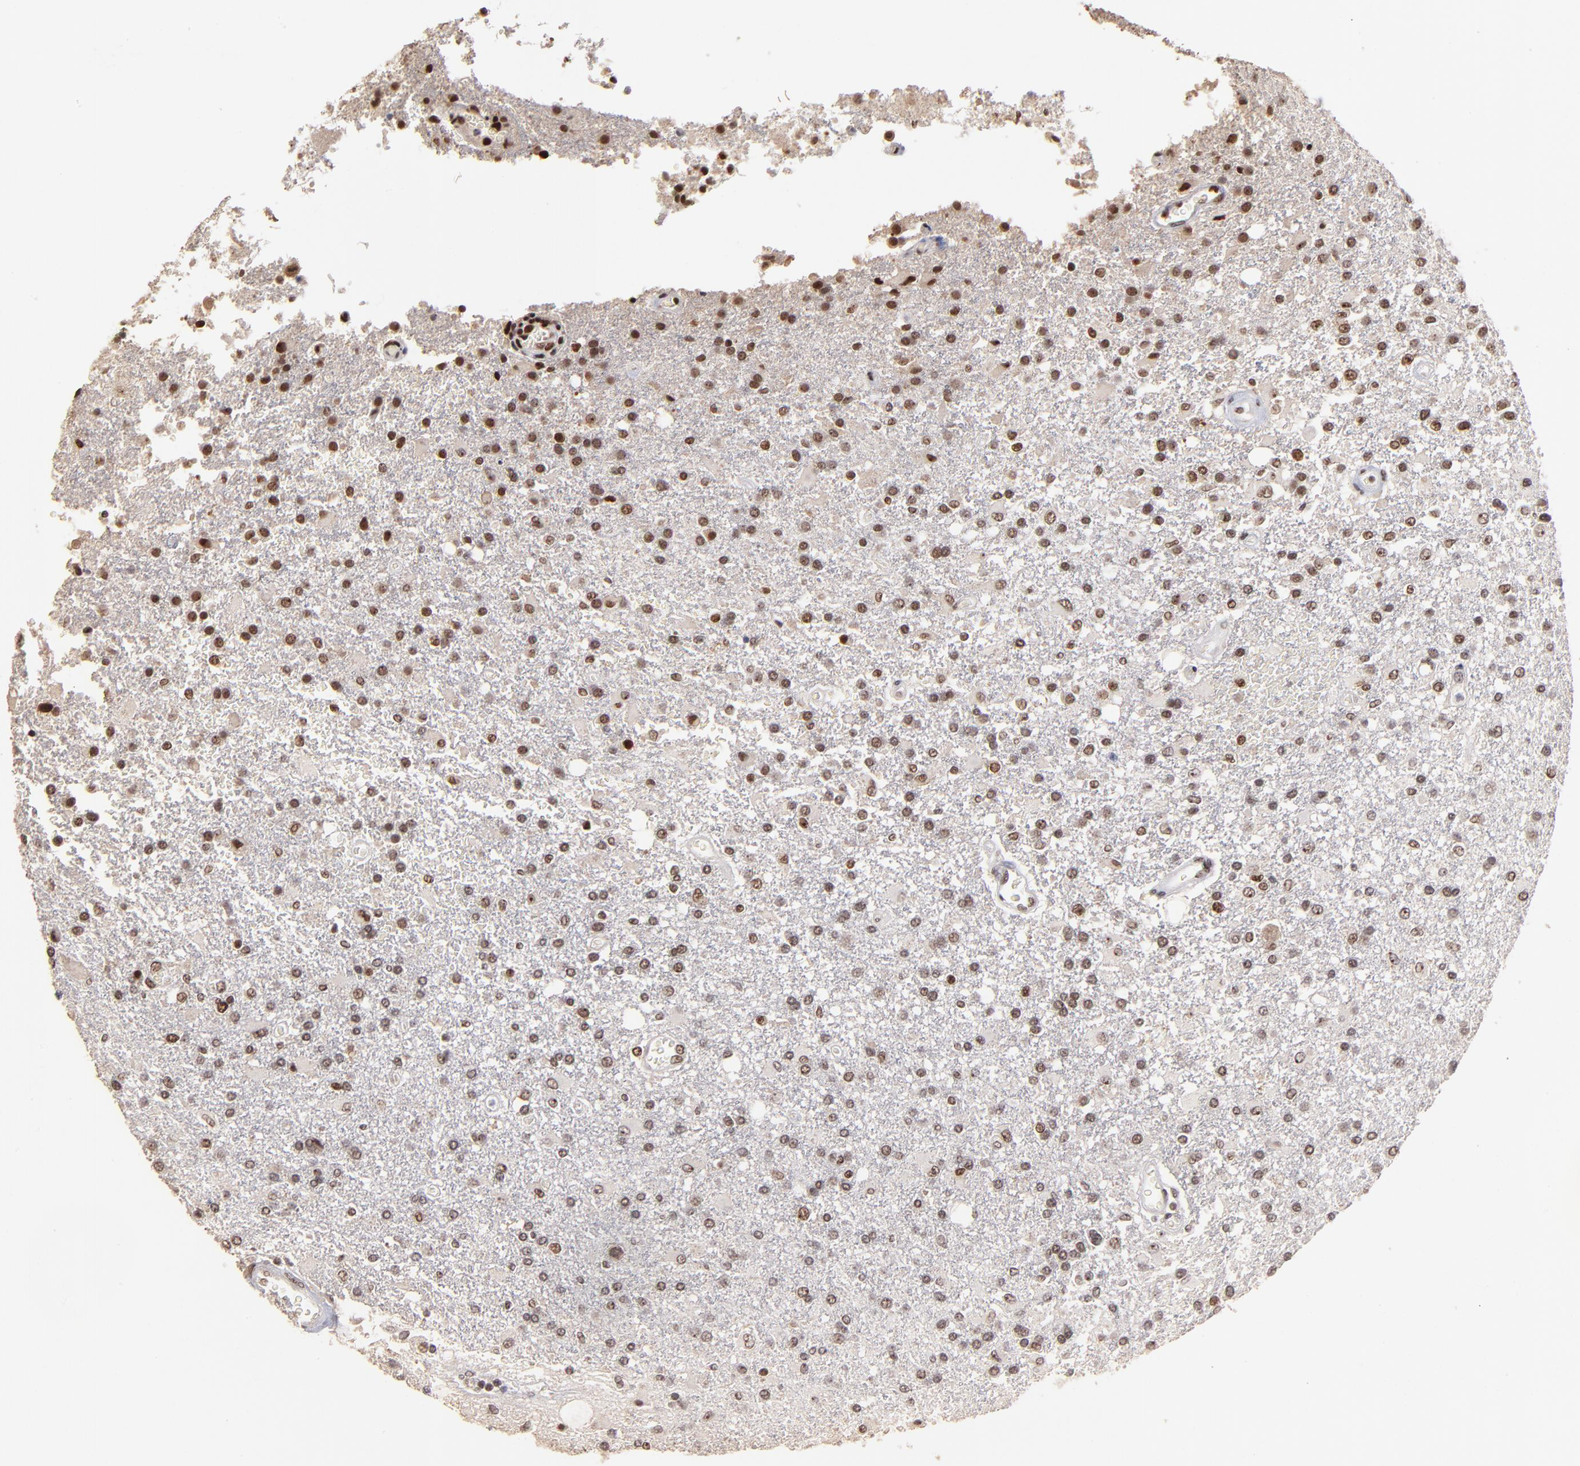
{"staining": {"intensity": "moderate", "quantity": ">75%", "location": "nuclear"}, "tissue": "glioma", "cell_type": "Tumor cells", "image_type": "cancer", "snomed": [{"axis": "morphology", "description": "Glioma, malignant, High grade"}, {"axis": "topography", "description": "Cerebral cortex"}], "caption": "Approximately >75% of tumor cells in human high-grade glioma (malignant) exhibit moderate nuclear protein expression as visualized by brown immunohistochemical staining.", "gene": "ZNF146", "patient": {"sex": "male", "age": 79}}